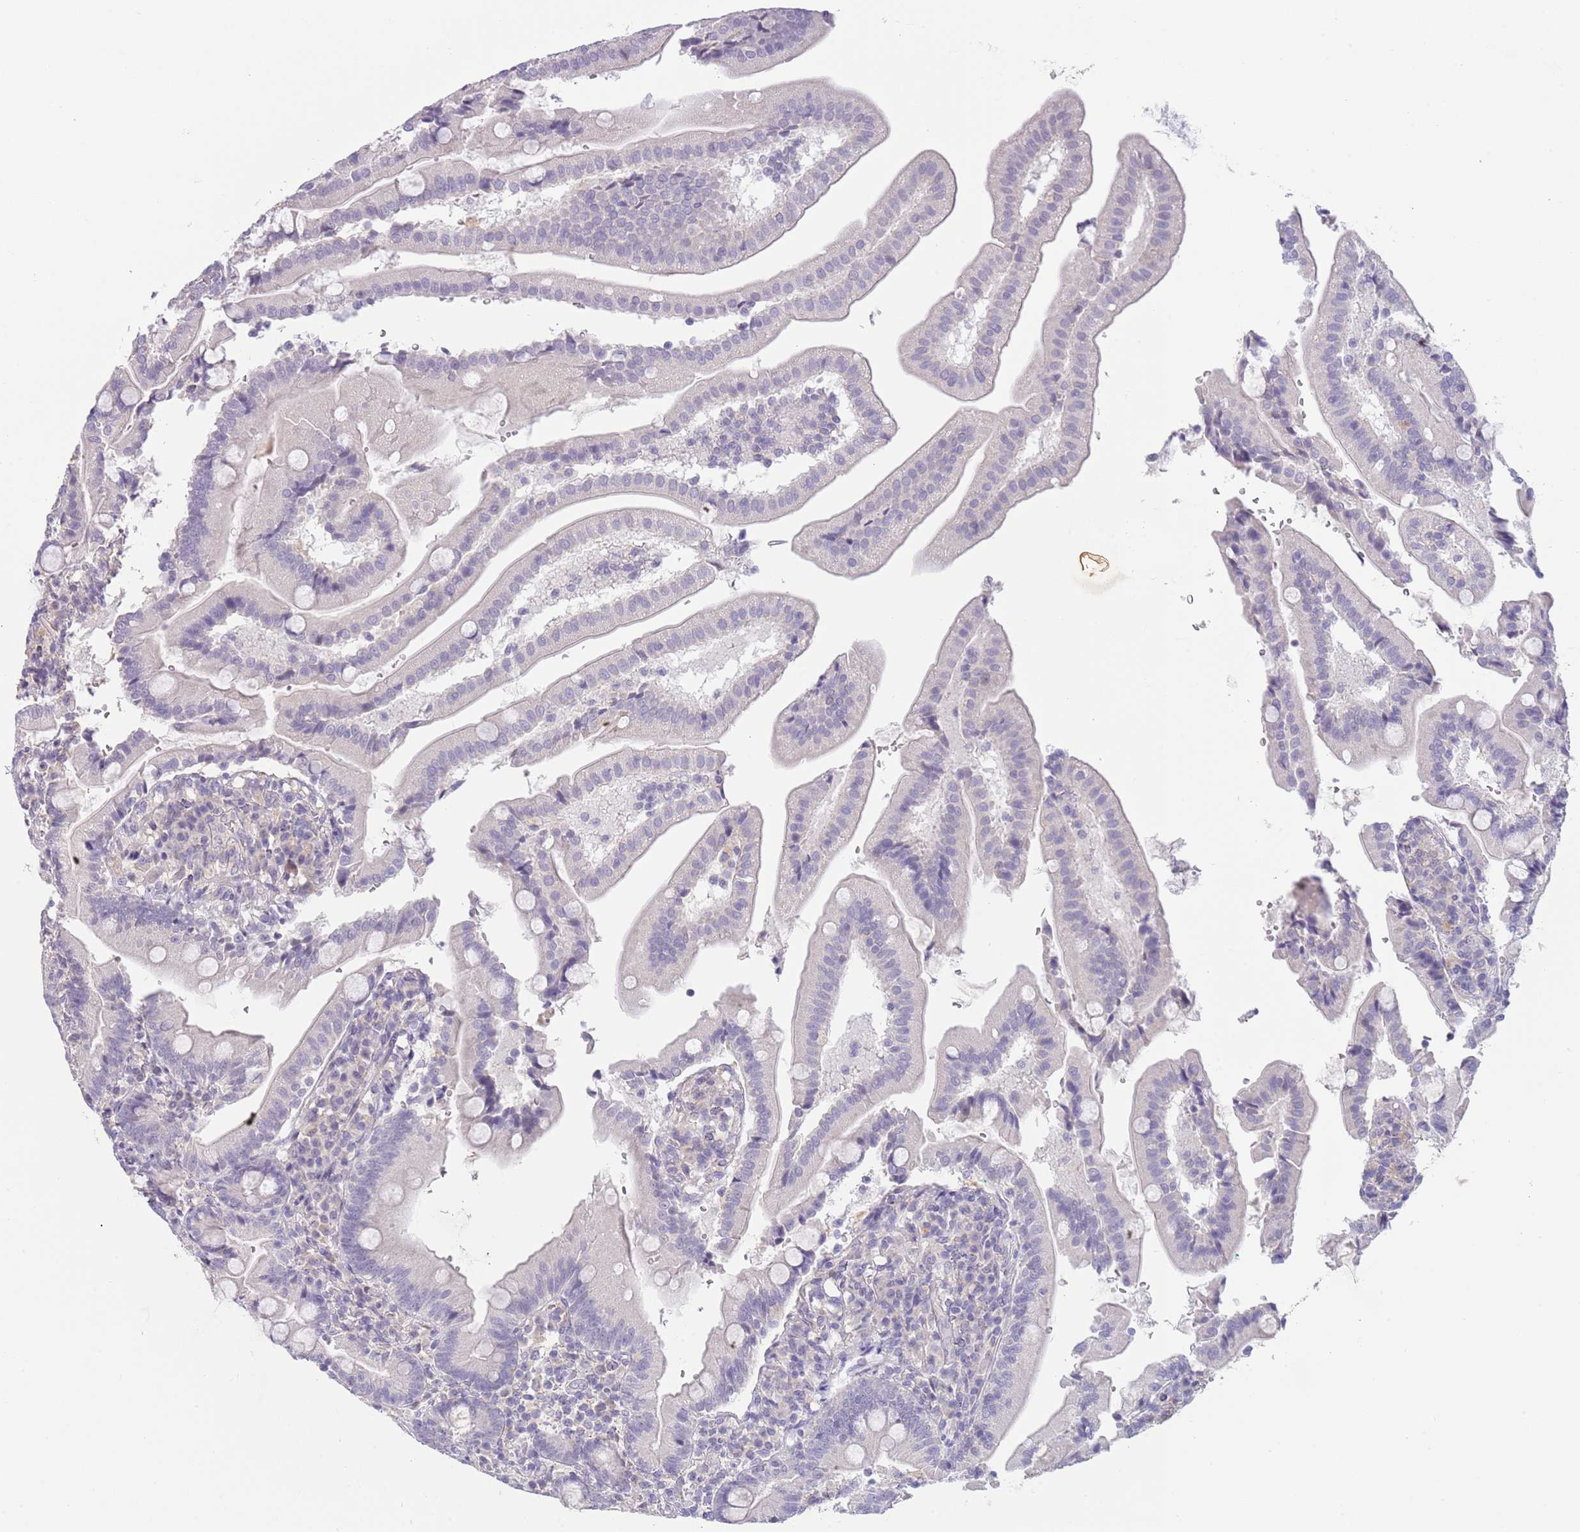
{"staining": {"intensity": "negative", "quantity": "none", "location": "none"}, "tissue": "duodenum", "cell_type": "Glandular cells", "image_type": "normal", "snomed": [{"axis": "morphology", "description": "Normal tissue, NOS"}, {"axis": "topography", "description": "Duodenum"}], "caption": "Glandular cells are negative for brown protein staining in benign duodenum. The staining was performed using DAB to visualize the protein expression in brown, while the nuclei were stained in blue with hematoxylin (Magnification: 20x).", "gene": "PIMREG", "patient": {"sex": "female", "age": 67}}